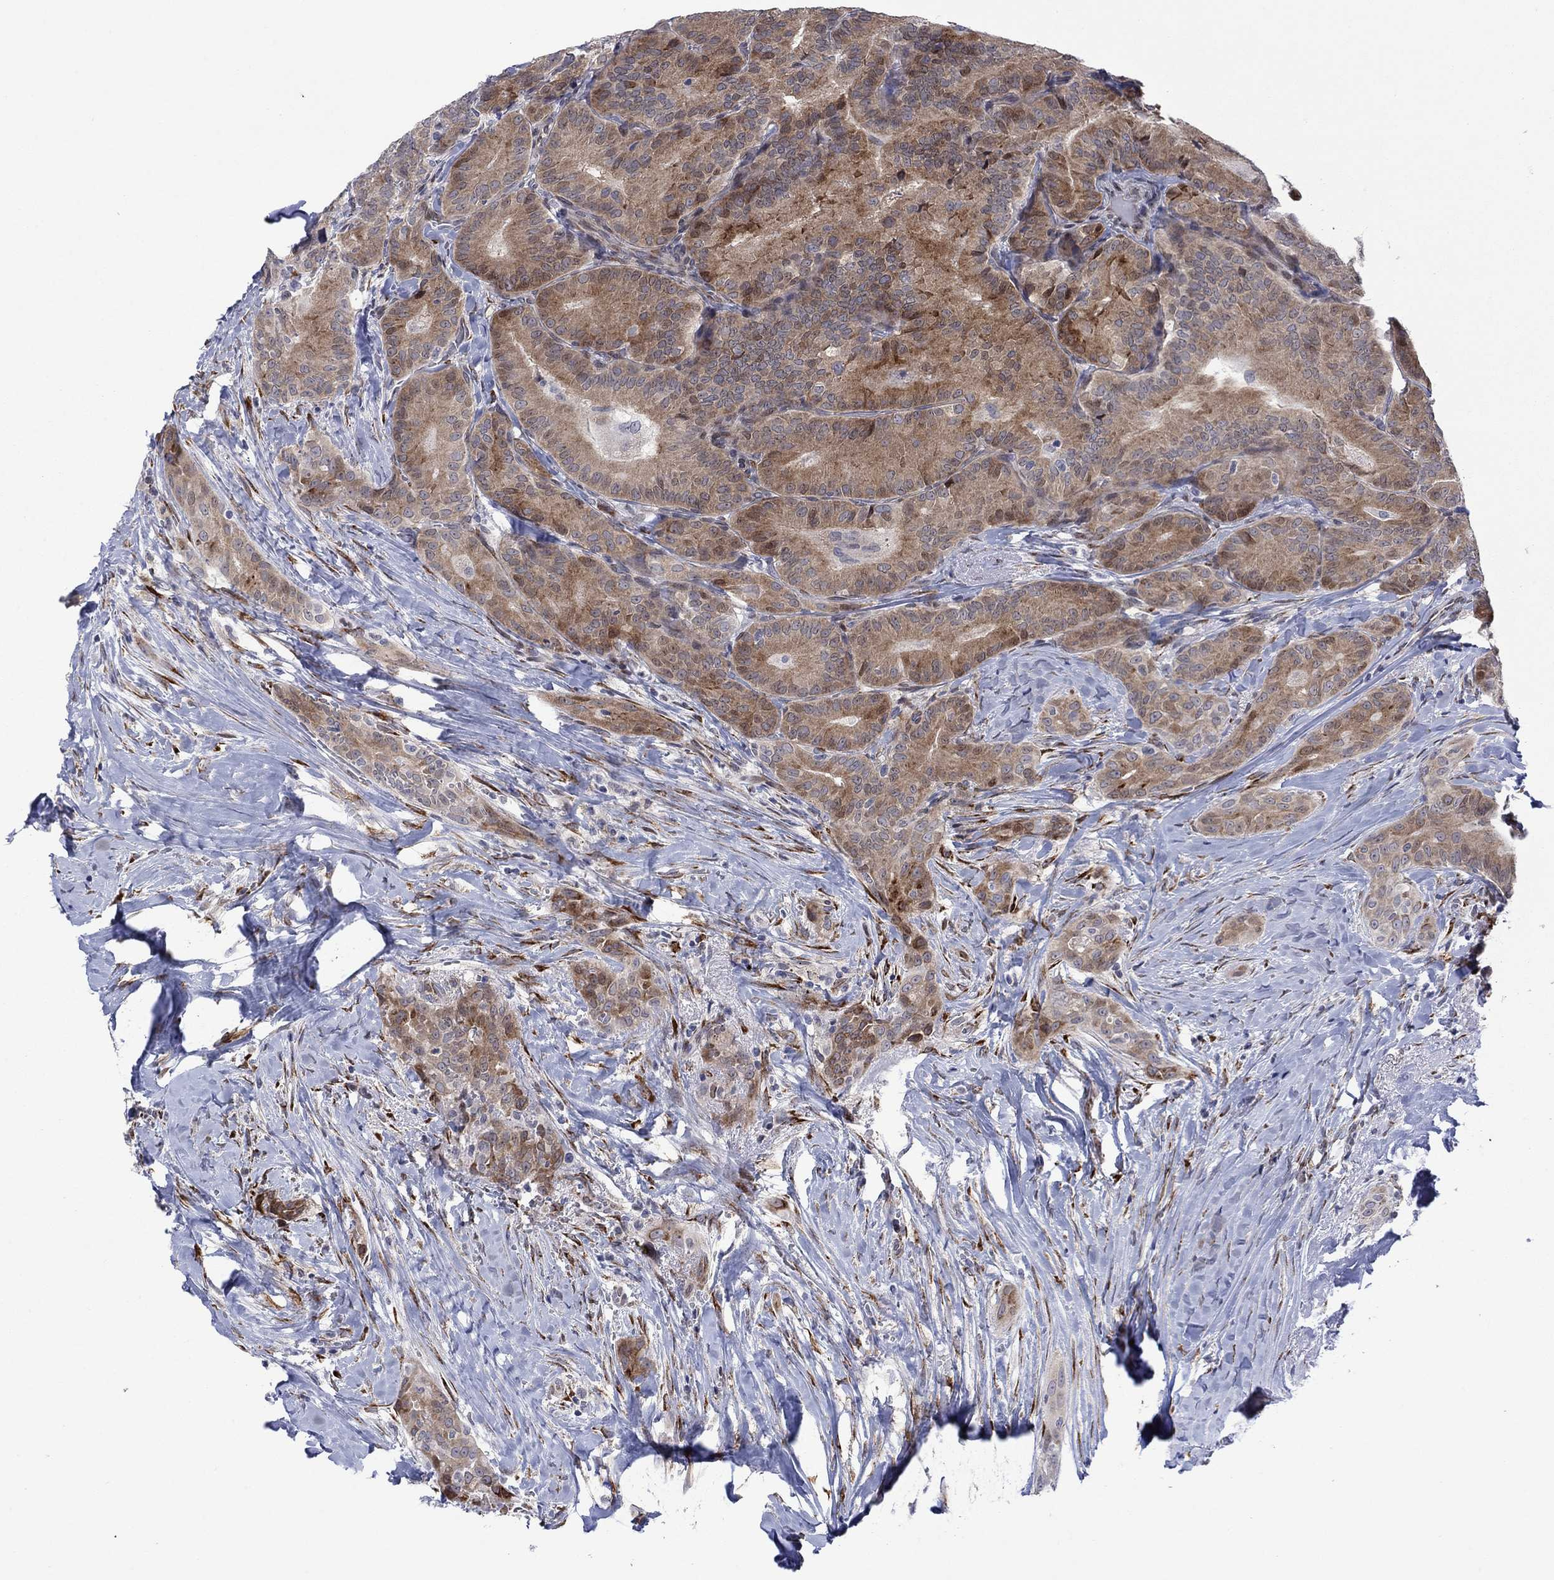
{"staining": {"intensity": "moderate", "quantity": ">75%", "location": "cytoplasmic/membranous"}, "tissue": "thyroid cancer", "cell_type": "Tumor cells", "image_type": "cancer", "snomed": [{"axis": "morphology", "description": "Papillary adenocarcinoma, NOS"}, {"axis": "topography", "description": "Thyroid gland"}], "caption": "The micrograph demonstrates immunohistochemical staining of thyroid cancer. There is moderate cytoplasmic/membranous staining is seen in approximately >75% of tumor cells. (DAB (3,3'-diaminobenzidine) IHC, brown staining for protein, blue staining for nuclei).", "gene": "TTC21B", "patient": {"sex": "male", "age": 61}}